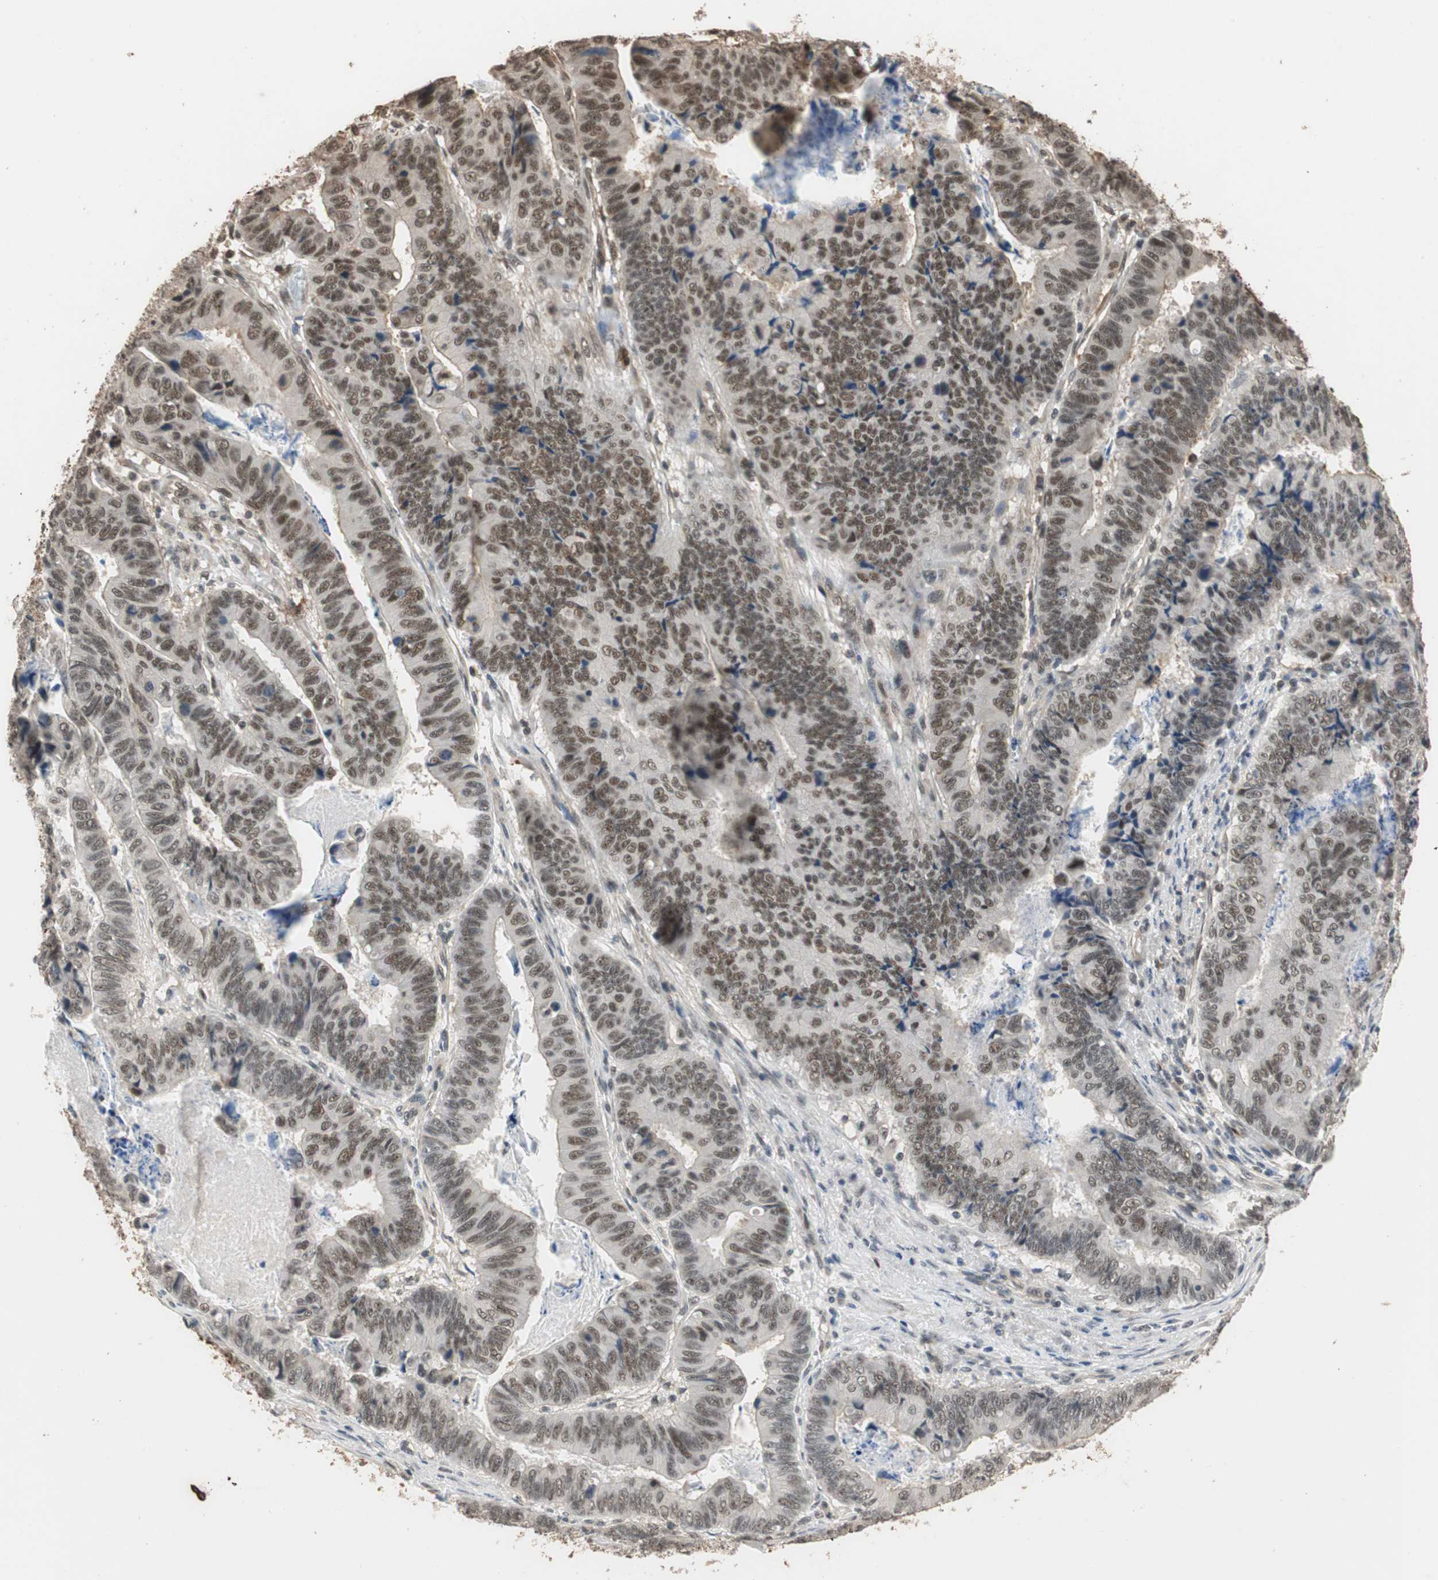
{"staining": {"intensity": "moderate", "quantity": ">75%", "location": "nuclear"}, "tissue": "stomach cancer", "cell_type": "Tumor cells", "image_type": "cancer", "snomed": [{"axis": "morphology", "description": "Adenocarcinoma, NOS"}, {"axis": "topography", "description": "Stomach, lower"}], "caption": "Human stomach adenocarcinoma stained with a protein marker exhibits moderate staining in tumor cells.", "gene": "CDC5L", "patient": {"sex": "male", "age": 77}}